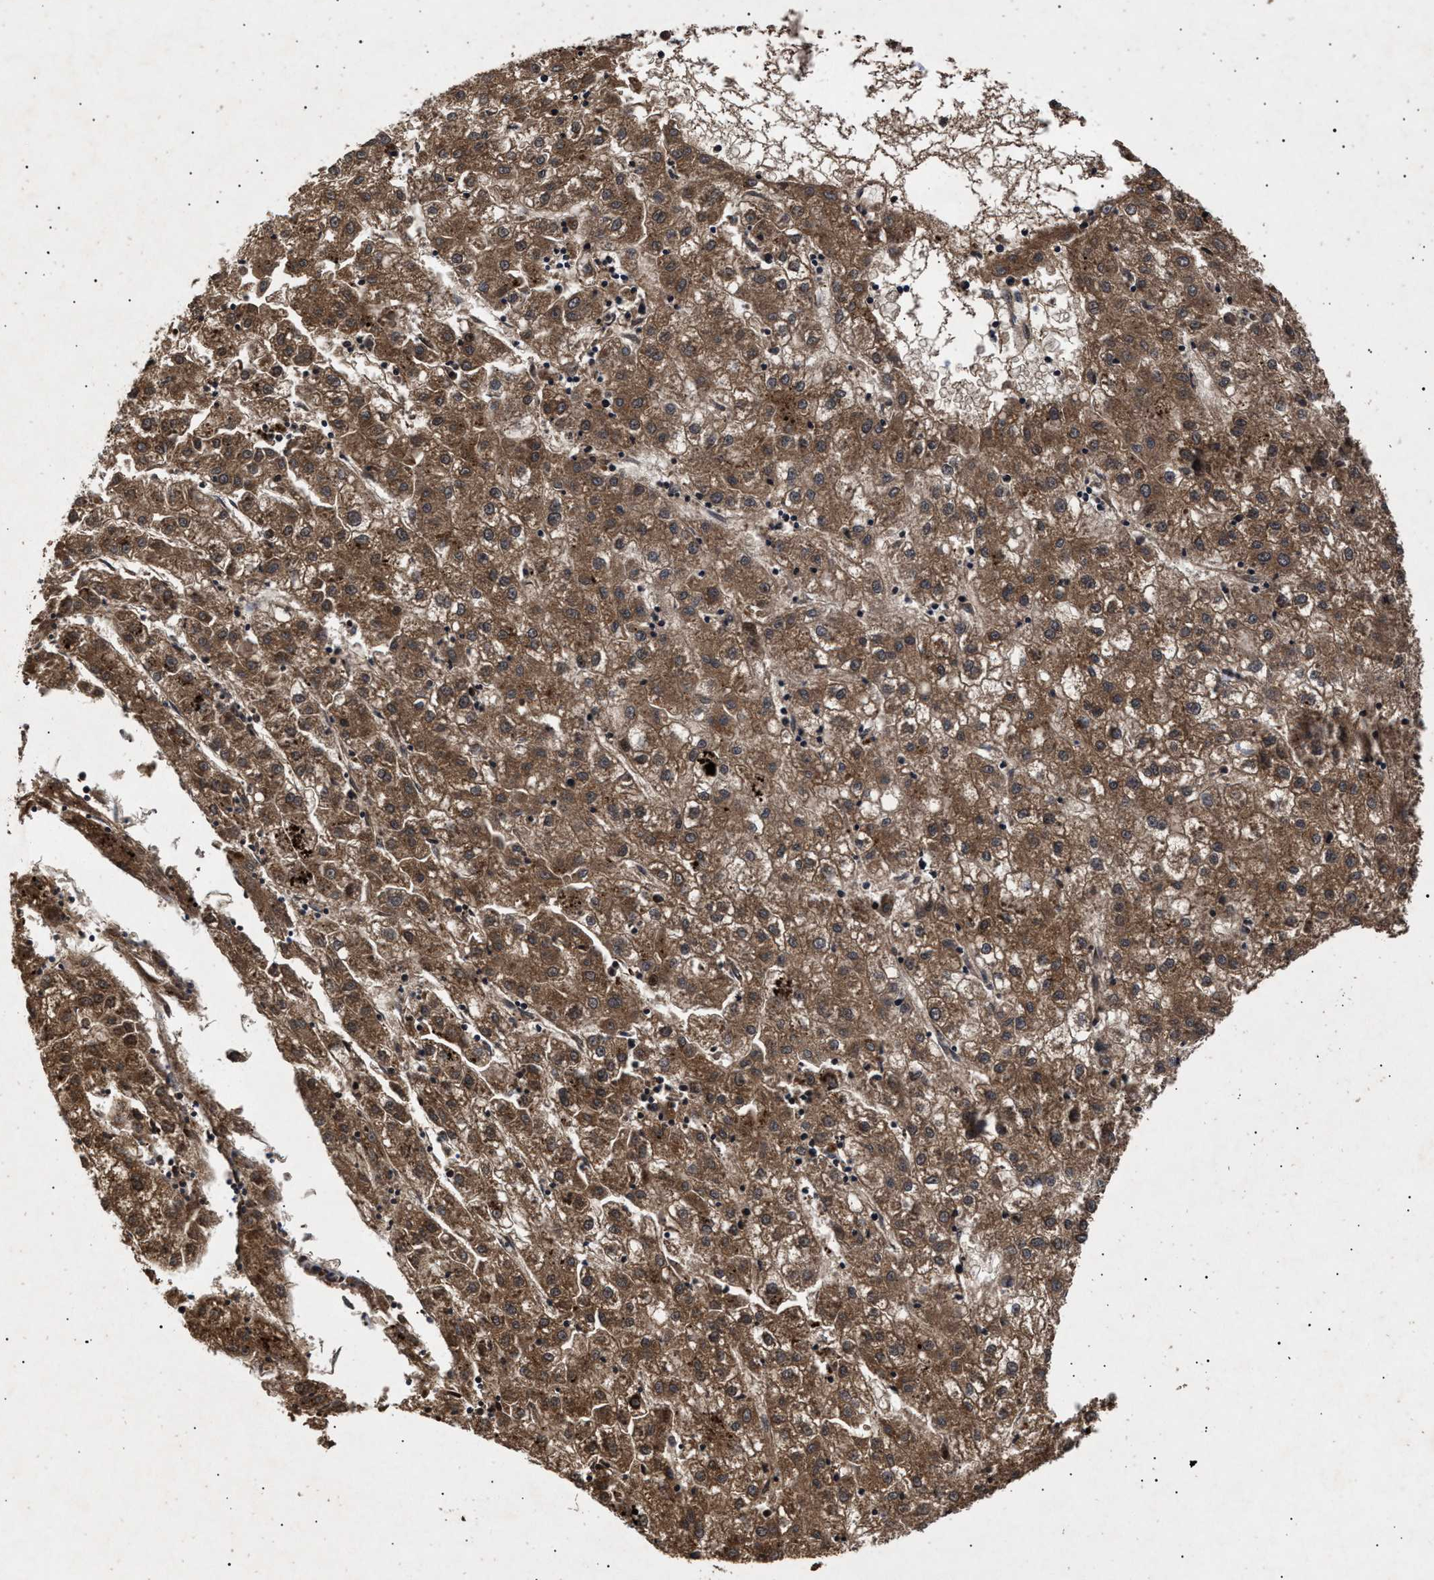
{"staining": {"intensity": "strong", "quantity": ">75%", "location": "cytoplasmic/membranous"}, "tissue": "liver cancer", "cell_type": "Tumor cells", "image_type": "cancer", "snomed": [{"axis": "morphology", "description": "Carcinoma, Hepatocellular, NOS"}, {"axis": "topography", "description": "Liver"}], "caption": "Protein expression analysis of human liver hepatocellular carcinoma reveals strong cytoplasmic/membranous staining in approximately >75% of tumor cells.", "gene": "ITGB5", "patient": {"sex": "male", "age": 72}}